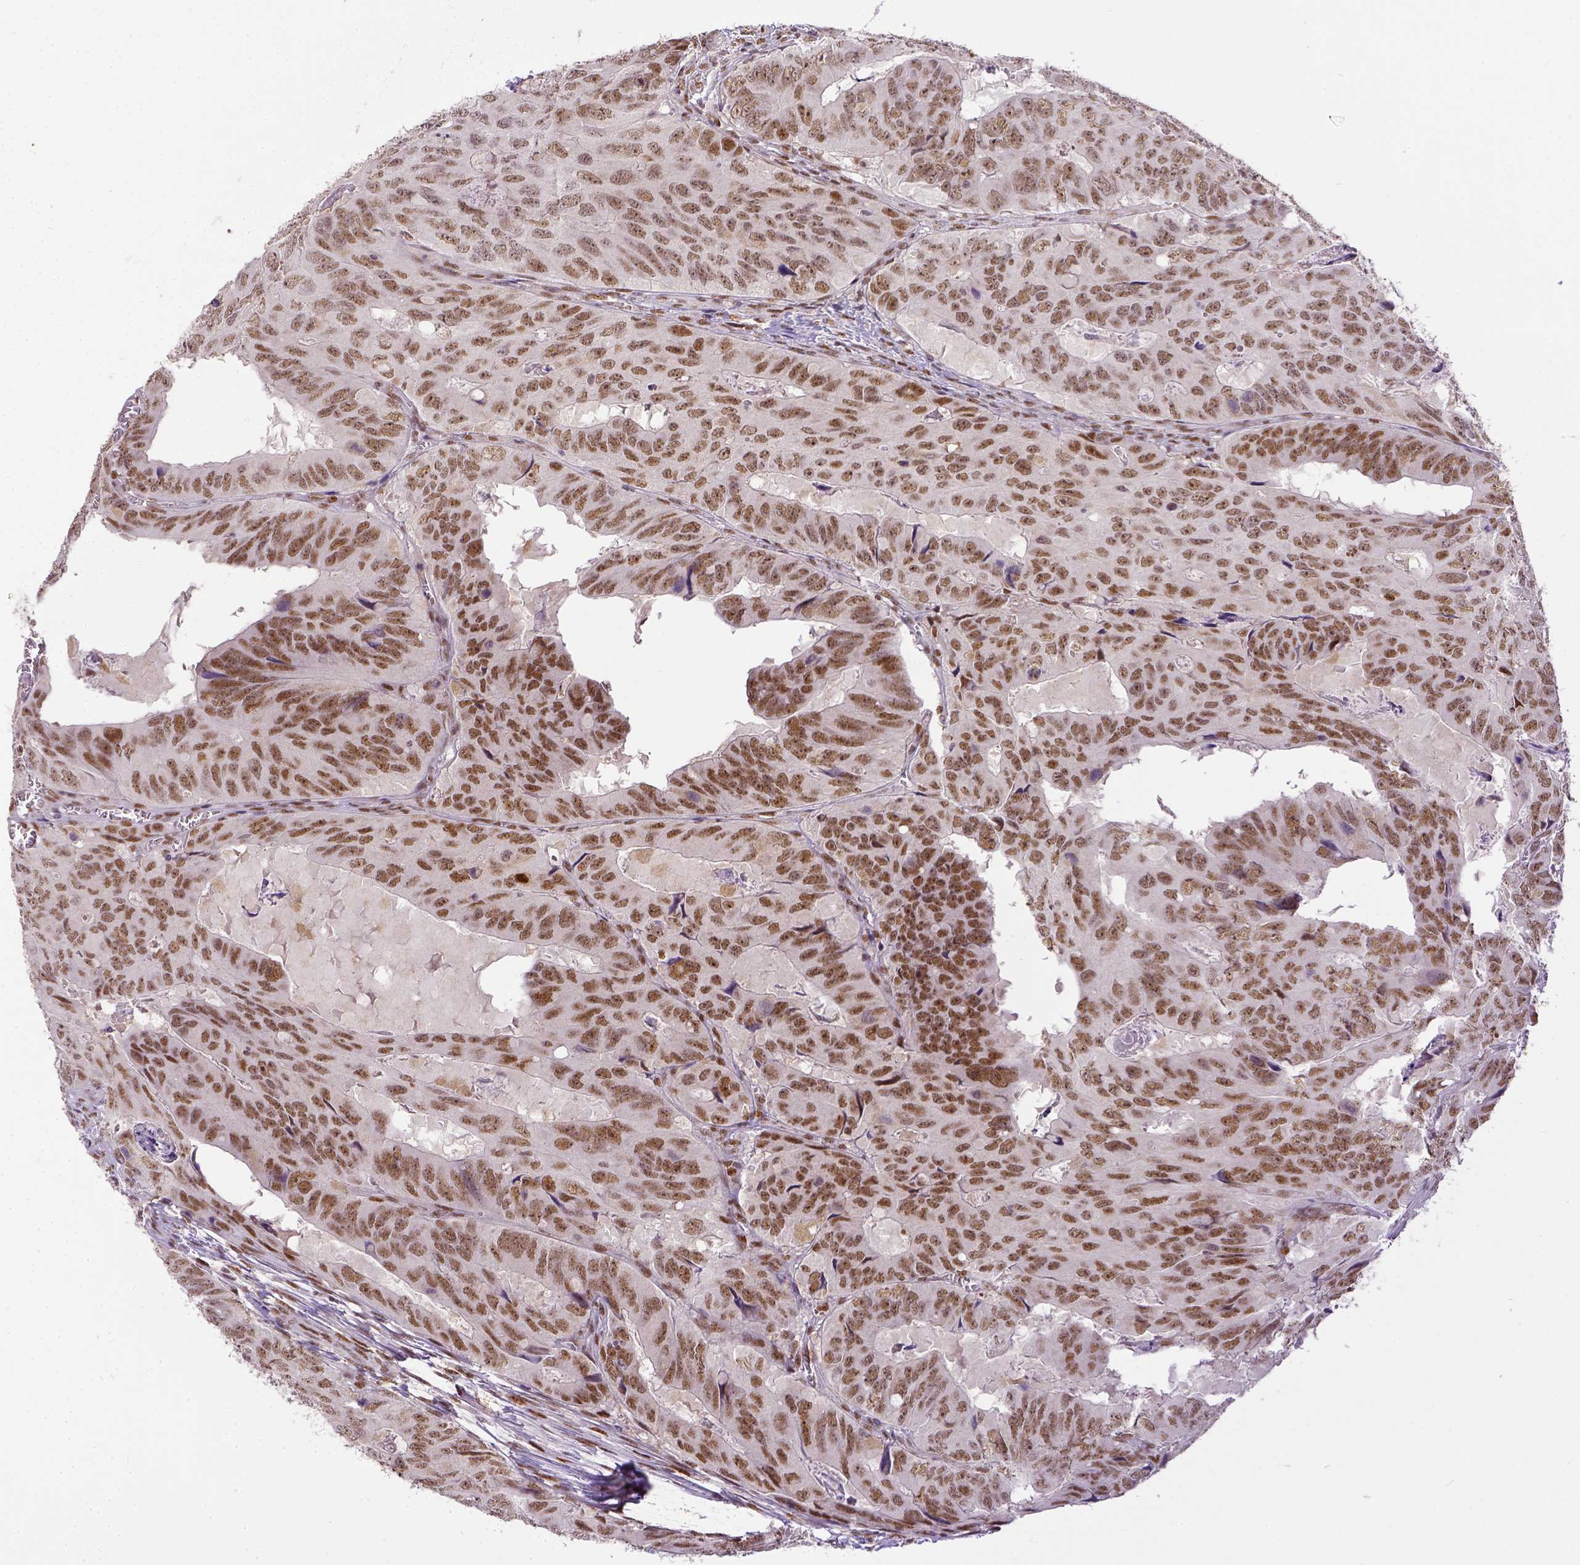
{"staining": {"intensity": "moderate", "quantity": ">75%", "location": "cytoplasmic/membranous"}, "tissue": "colorectal cancer", "cell_type": "Tumor cells", "image_type": "cancer", "snomed": [{"axis": "morphology", "description": "Adenocarcinoma, NOS"}, {"axis": "topography", "description": "Colon"}], "caption": "Brown immunohistochemical staining in colorectal cancer (adenocarcinoma) exhibits moderate cytoplasmic/membranous positivity in approximately >75% of tumor cells. The staining was performed using DAB, with brown indicating positive protein expression. Nuclei are stained blue with hematoxylin.", "gene": "ERCC1", "patient": {"sex": "male", "age": 79}}